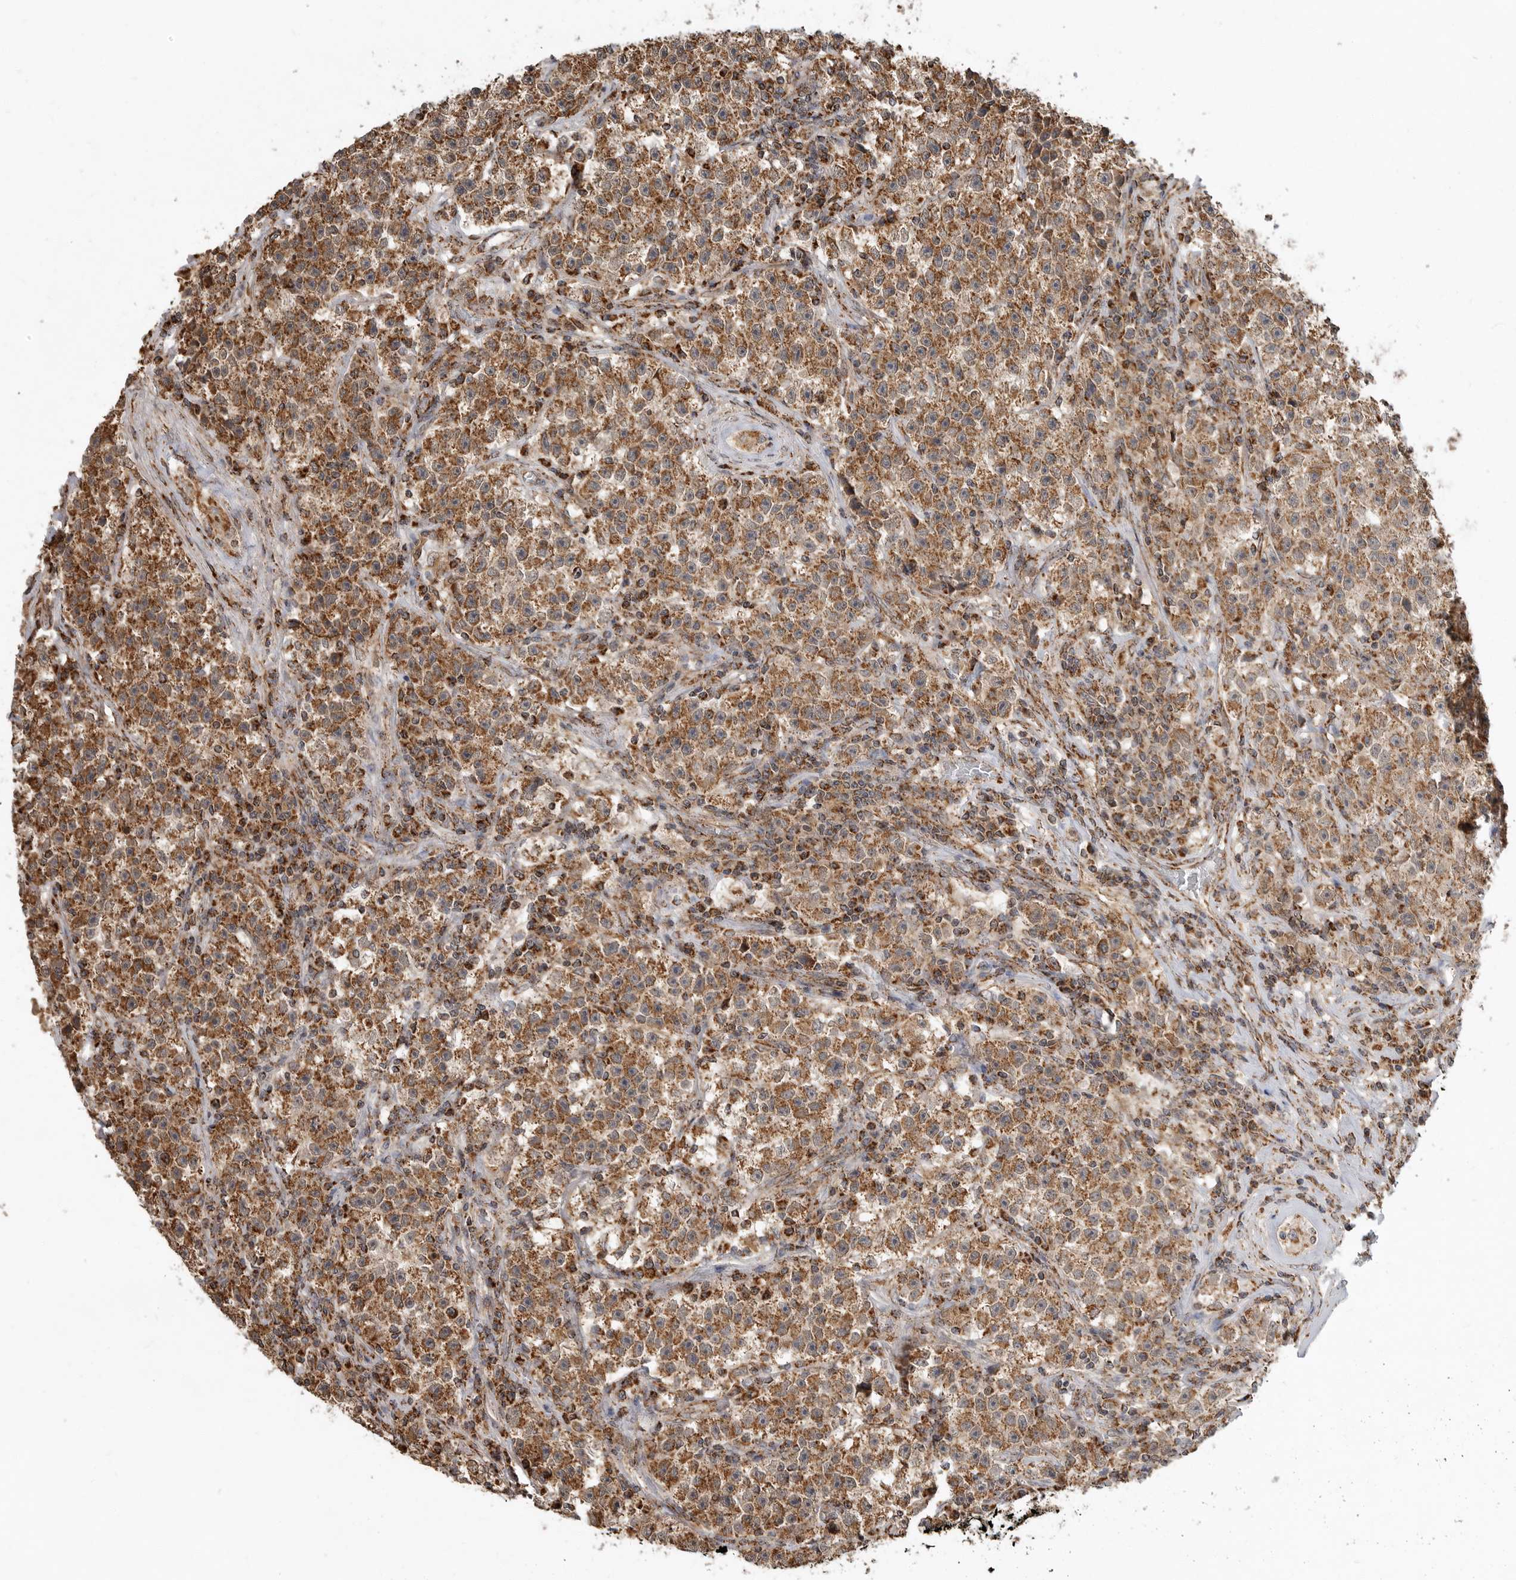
{"staining": {"intensity": "moderate", "quantity": ">75%", "location": "cytoplasmic/membranous"}, "tissue": "testis cancer", "cell_type": "Tumor cells", "image_type": "cancer", "snomed": [{"axis": "morphology", "description": "Seminoma, NOS"}, {"axis": "topography", "description": "Testis"}], "caption": "Moderate cytoplasmic/membranous positivity is seen in about >75% of tumor cells in testis cancer (seminoma).", "gene": "GCNT2", "patient": {"sex": "male", "age": 22}}